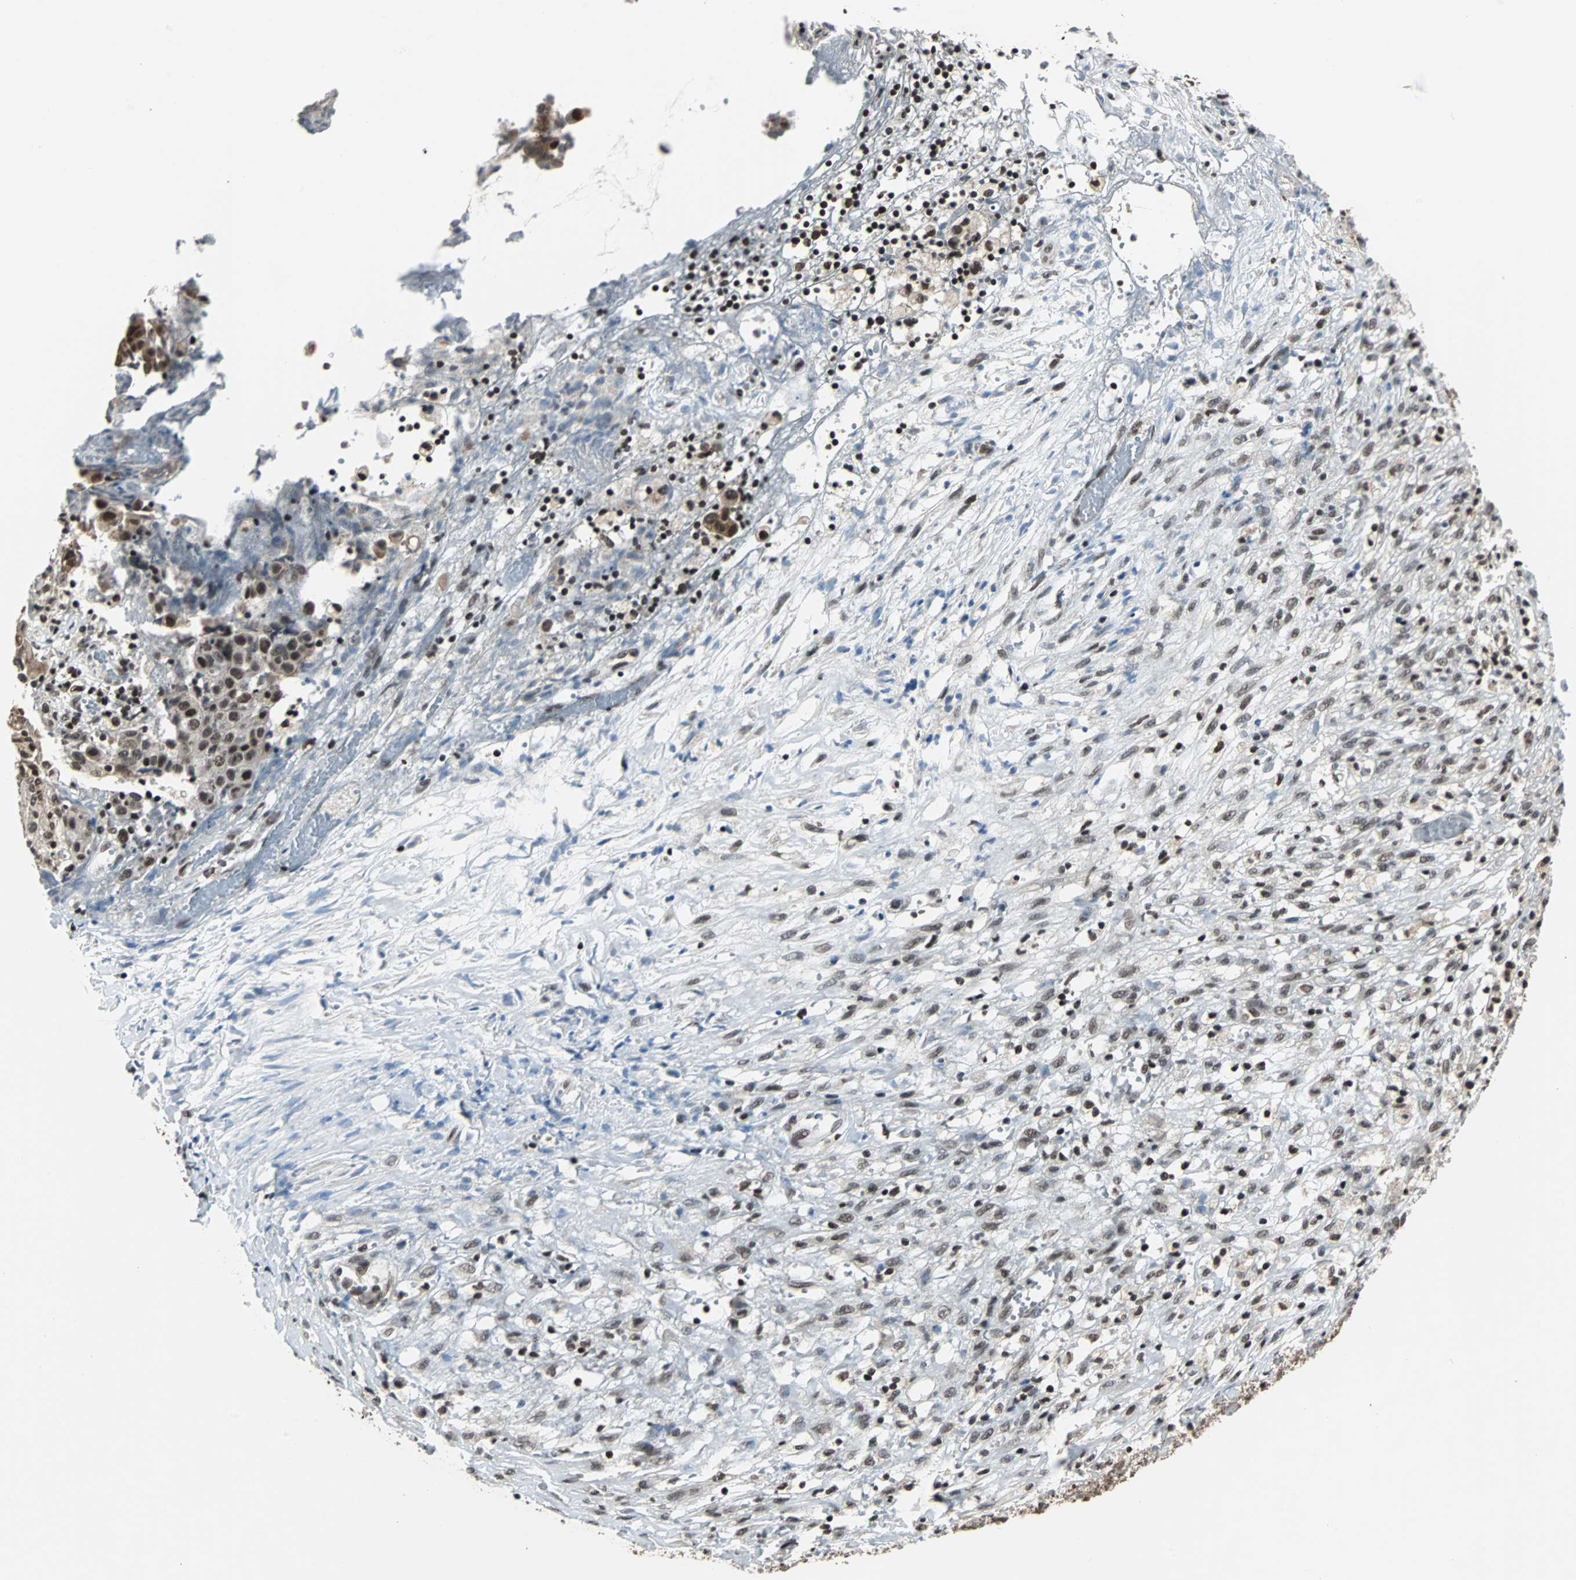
{"staining": {"intensity": "moderate", "quantity": ">75%", "location": "nuclear"}, "tissue": "ovarian cancer", "cell_type": "Tumor cells", "image_type": "cancer", "snomed": [{"axis": "morphology", "description": "Carcinoma, endometroid"}, {"axis": "topography", "description": "Ovary"}], "caption": "Moderate nuclear protein staining is seen in approximately >75% of tumor cells in ovarian cancer (endometroid carcinoma).", "gene": "TERF2IP", "patient": {"sex": "female", "age": 42}}